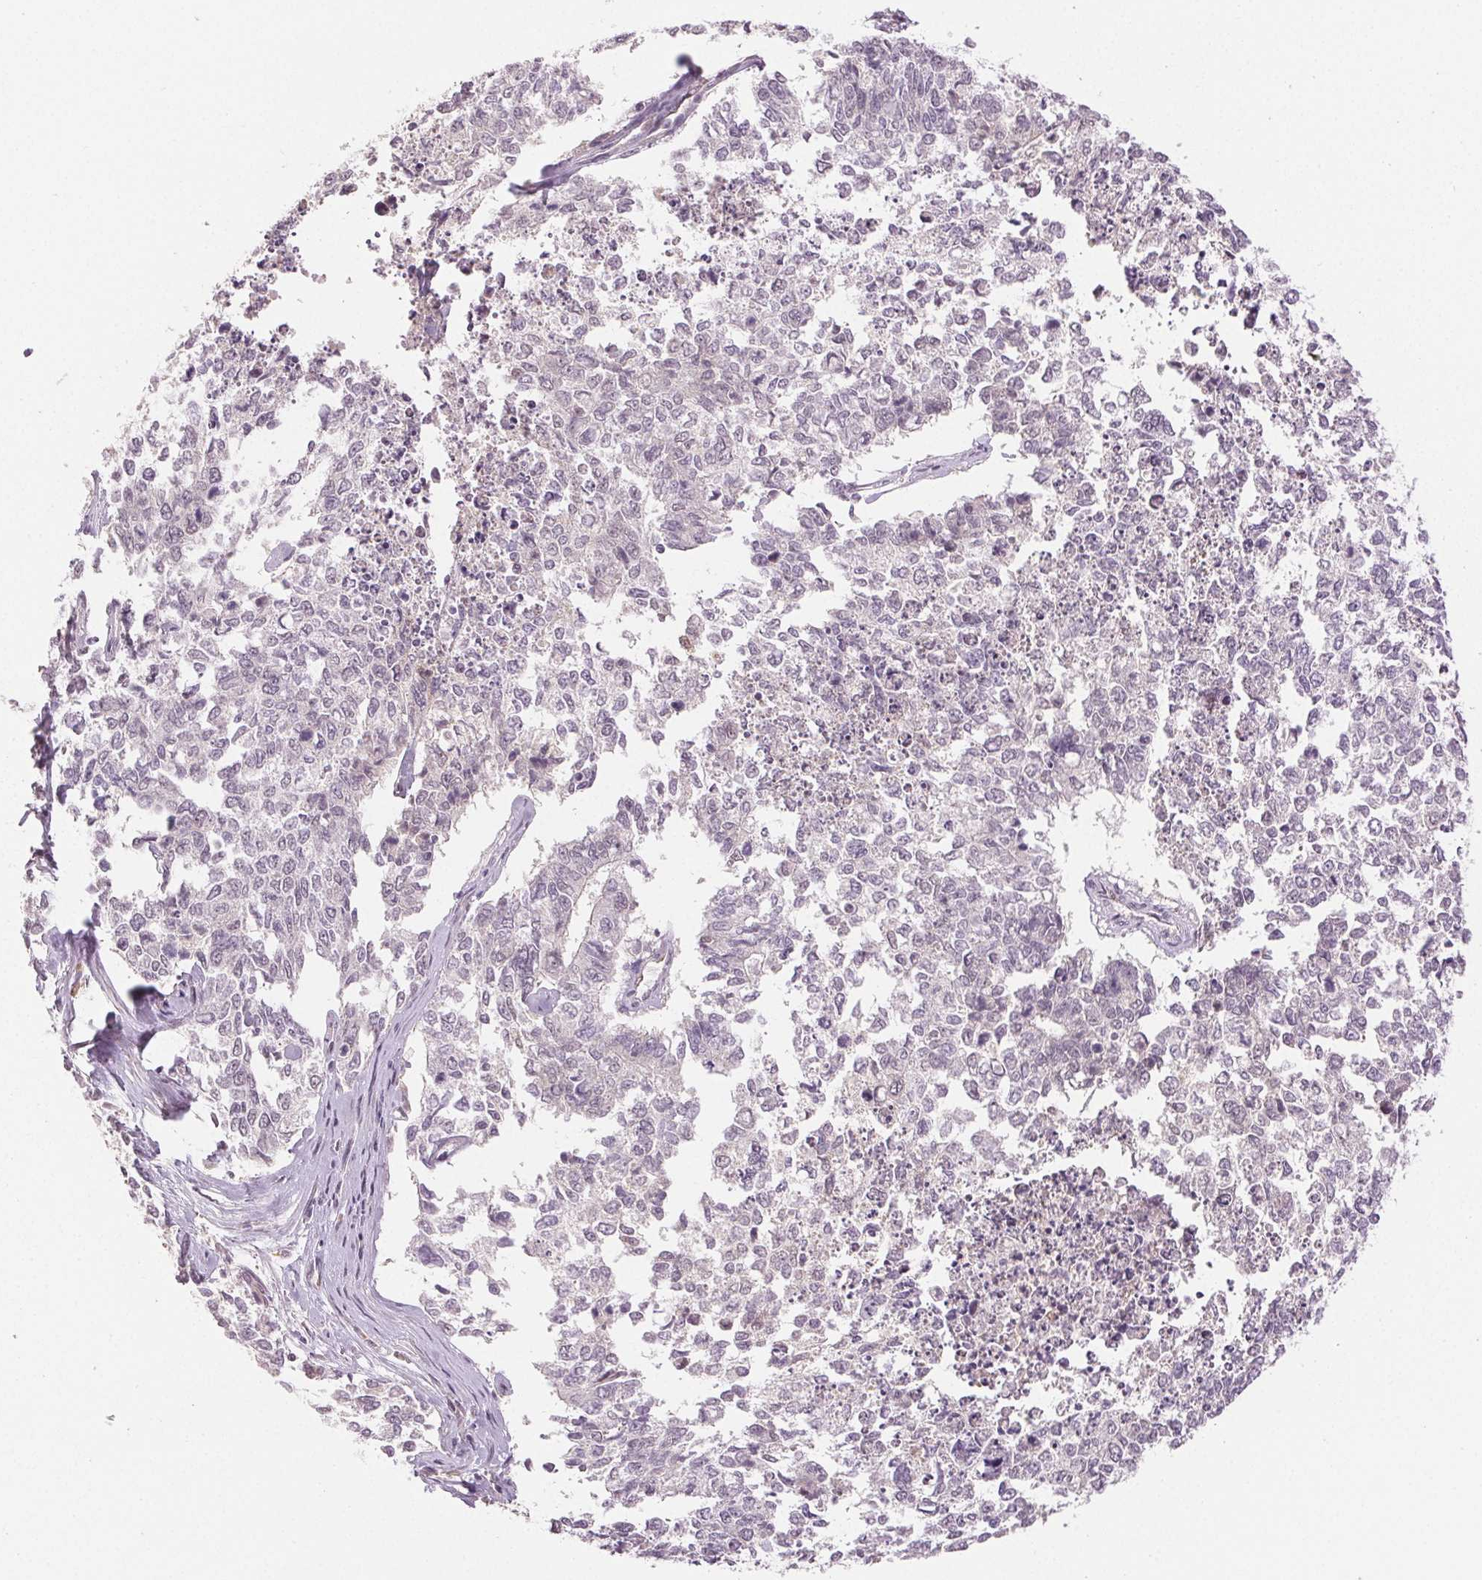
{"staining": {"intensity": "negative", "quantity": "none", "location": "none"}, "tissue": "cervical cancer", "cell_type": "Tumor cells", "image_type": "cancer", "snomed": [{"axis": "morphology", "description": "Adenocarcinoma, NOS"}, {"axis": "topography", "description": "Cervix"}], "caption": "This histopathology image is of adenocarcinoma (cervical) stained with IHC to label a protein in brown with the nuclei are counter-stained blue. There is no staining in tumor cells.", "gene": "PLCB1", "patient": {"sex": "female", "age": 63}}